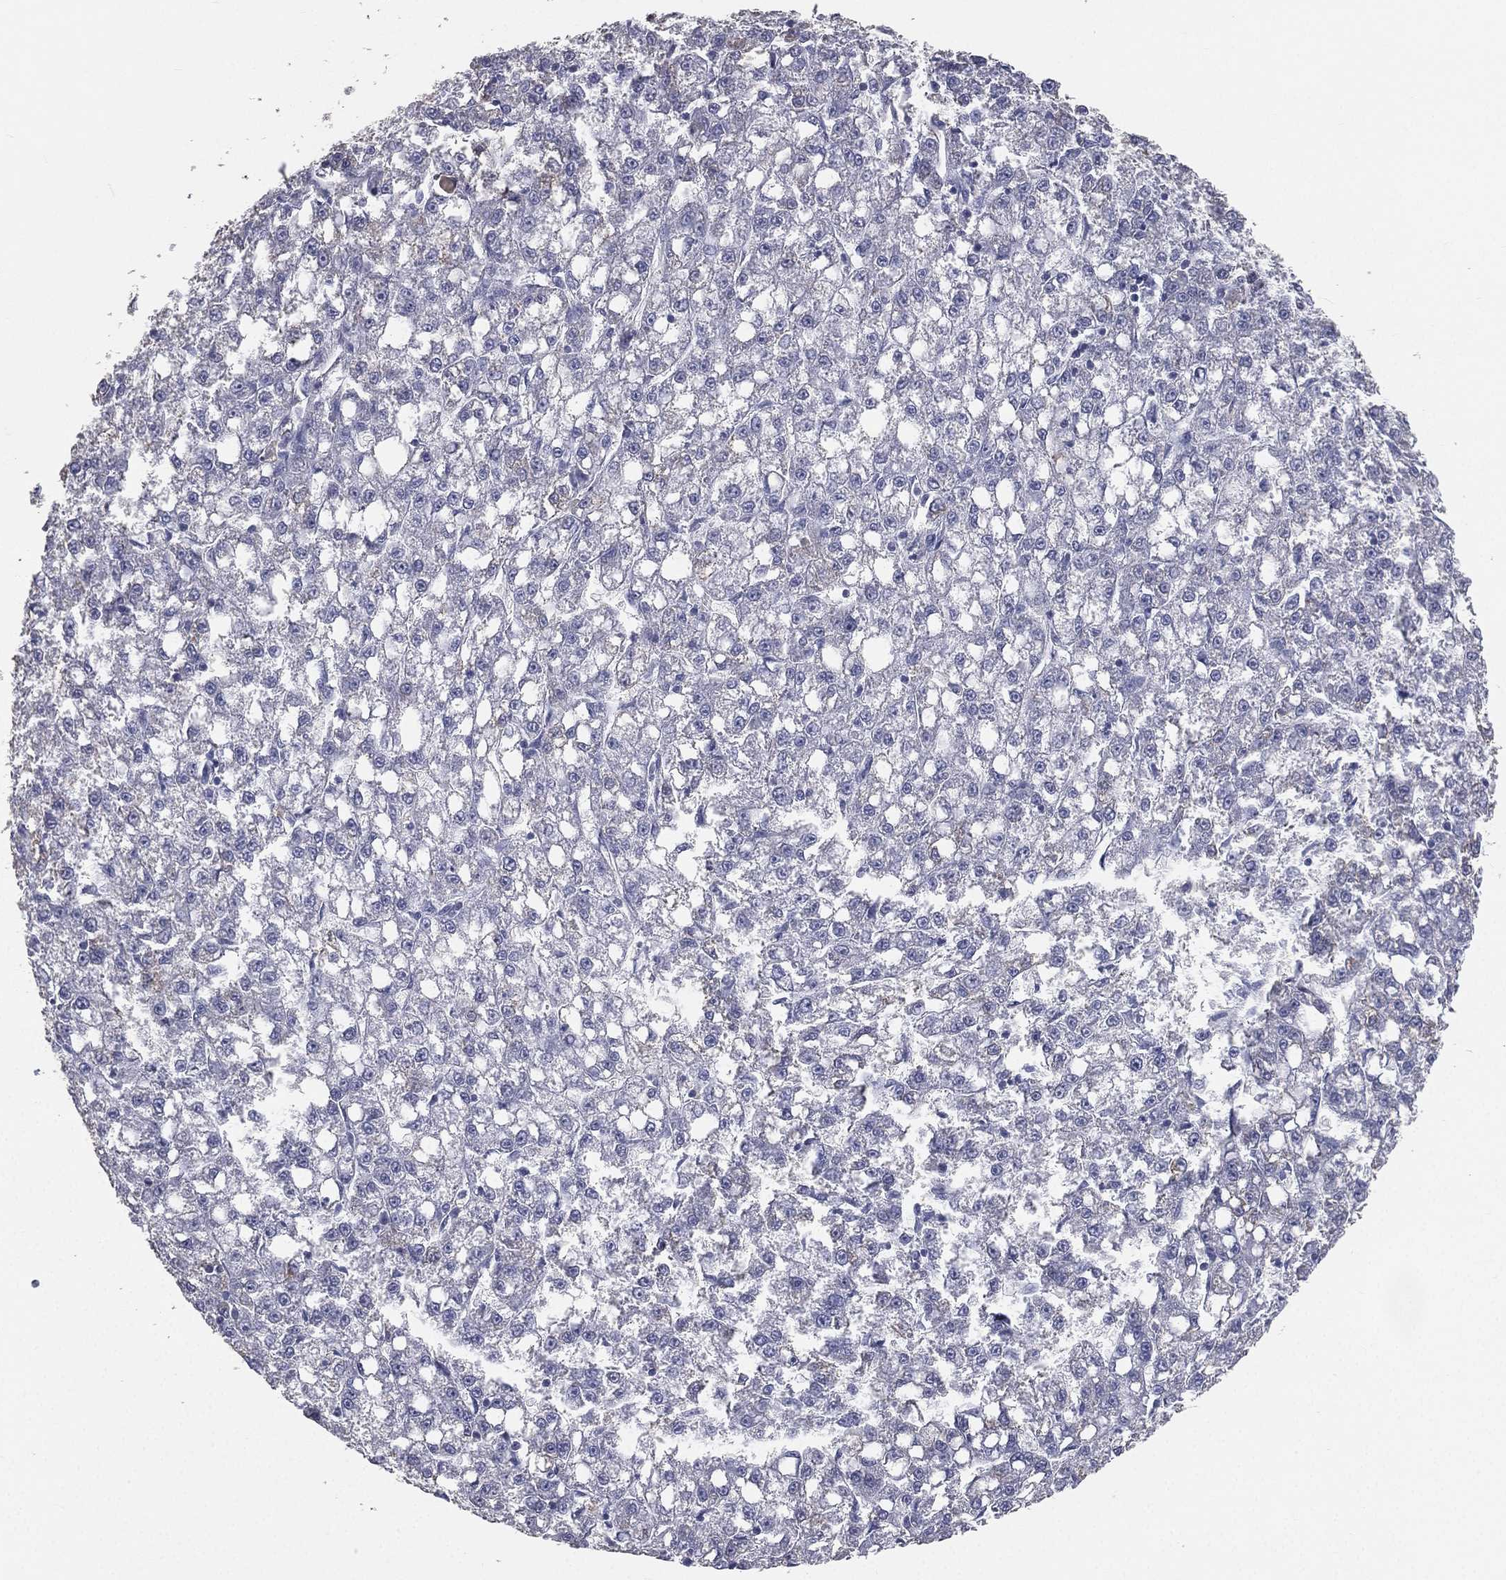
{"staining": {"intensity": "negative", "quantity": "none", "location": "none"}, "tissue": "liver cancer", "cell_type": "Tumor cells", "image_type": "cancer", "snomed": [{"axis": "morphology", "description": "Carcinoma, Hepatocellular, NOS"}, {"axis": "topography", "description": "Liver"}], "caption": "Tumor cells are negative for brown protein staining in liver hepatocellular carcinoma. (Stains: DAB IHC with hematoxylin counter stain, Microscopy: brightfield microscopy at high magnification).", "gene": "ESX1", "patient": {"sex": "female", "age": 65}}